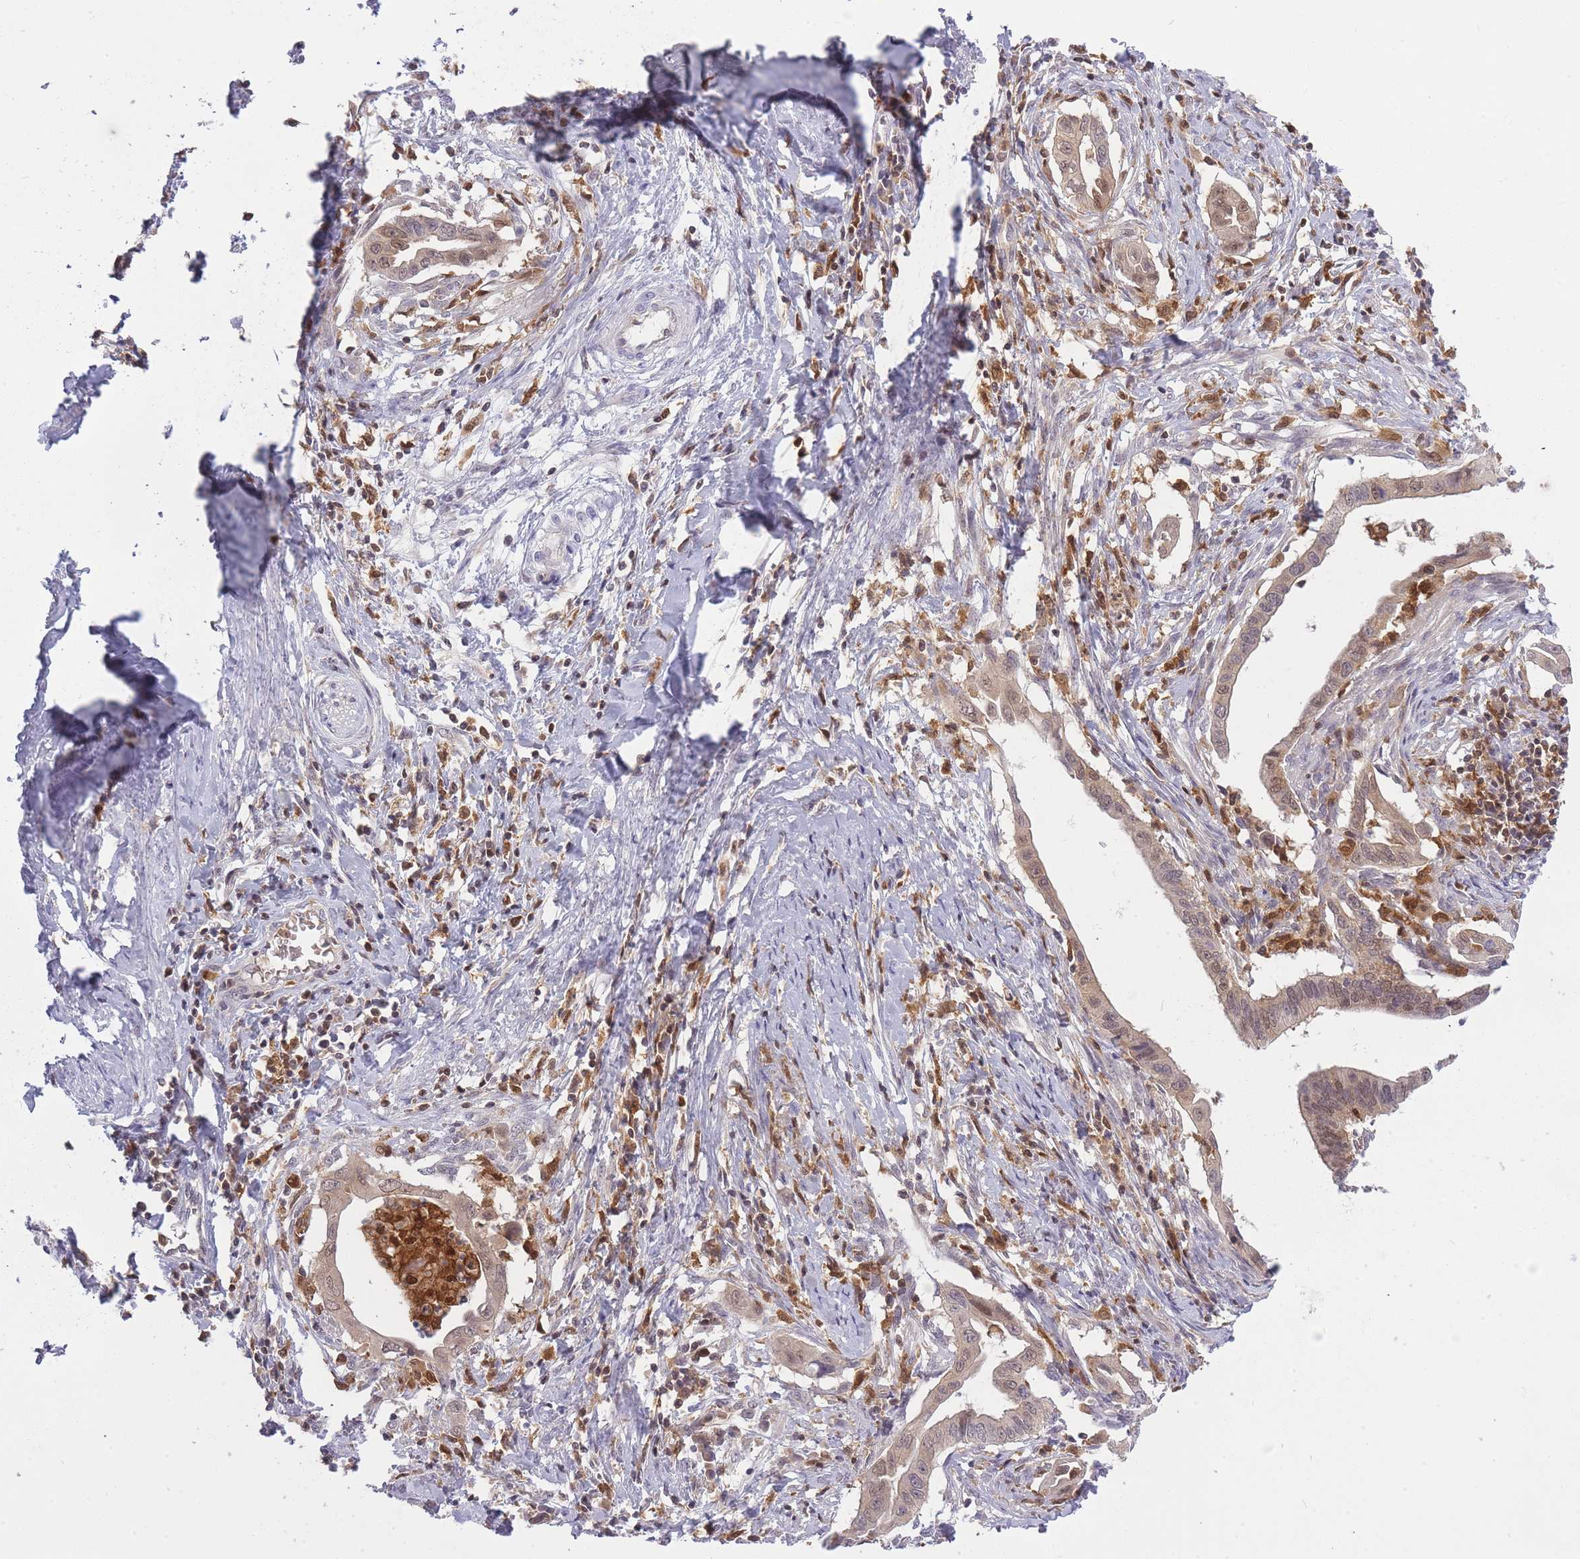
{"staining": {"intensity": "moderate", "quantity": ">75%", "location": "cytoplasmic/membranous,nuclear"}, "tissue": "cervical cancer", "cell_type": "Tumor cells", "image_type": "cancer", "snomed": [{"axis": "morphology", "description": "Adenocarcinoma, NOS"}, {"axis": "topography", "description": "Cervix"}], "caption": "Human adenocarcinoma (cervical) stained with a protein marker demonstrates moderate staining in tumor cells.", "gene": "CXorf38", "patient": {"sex": "female", "age": 42}}